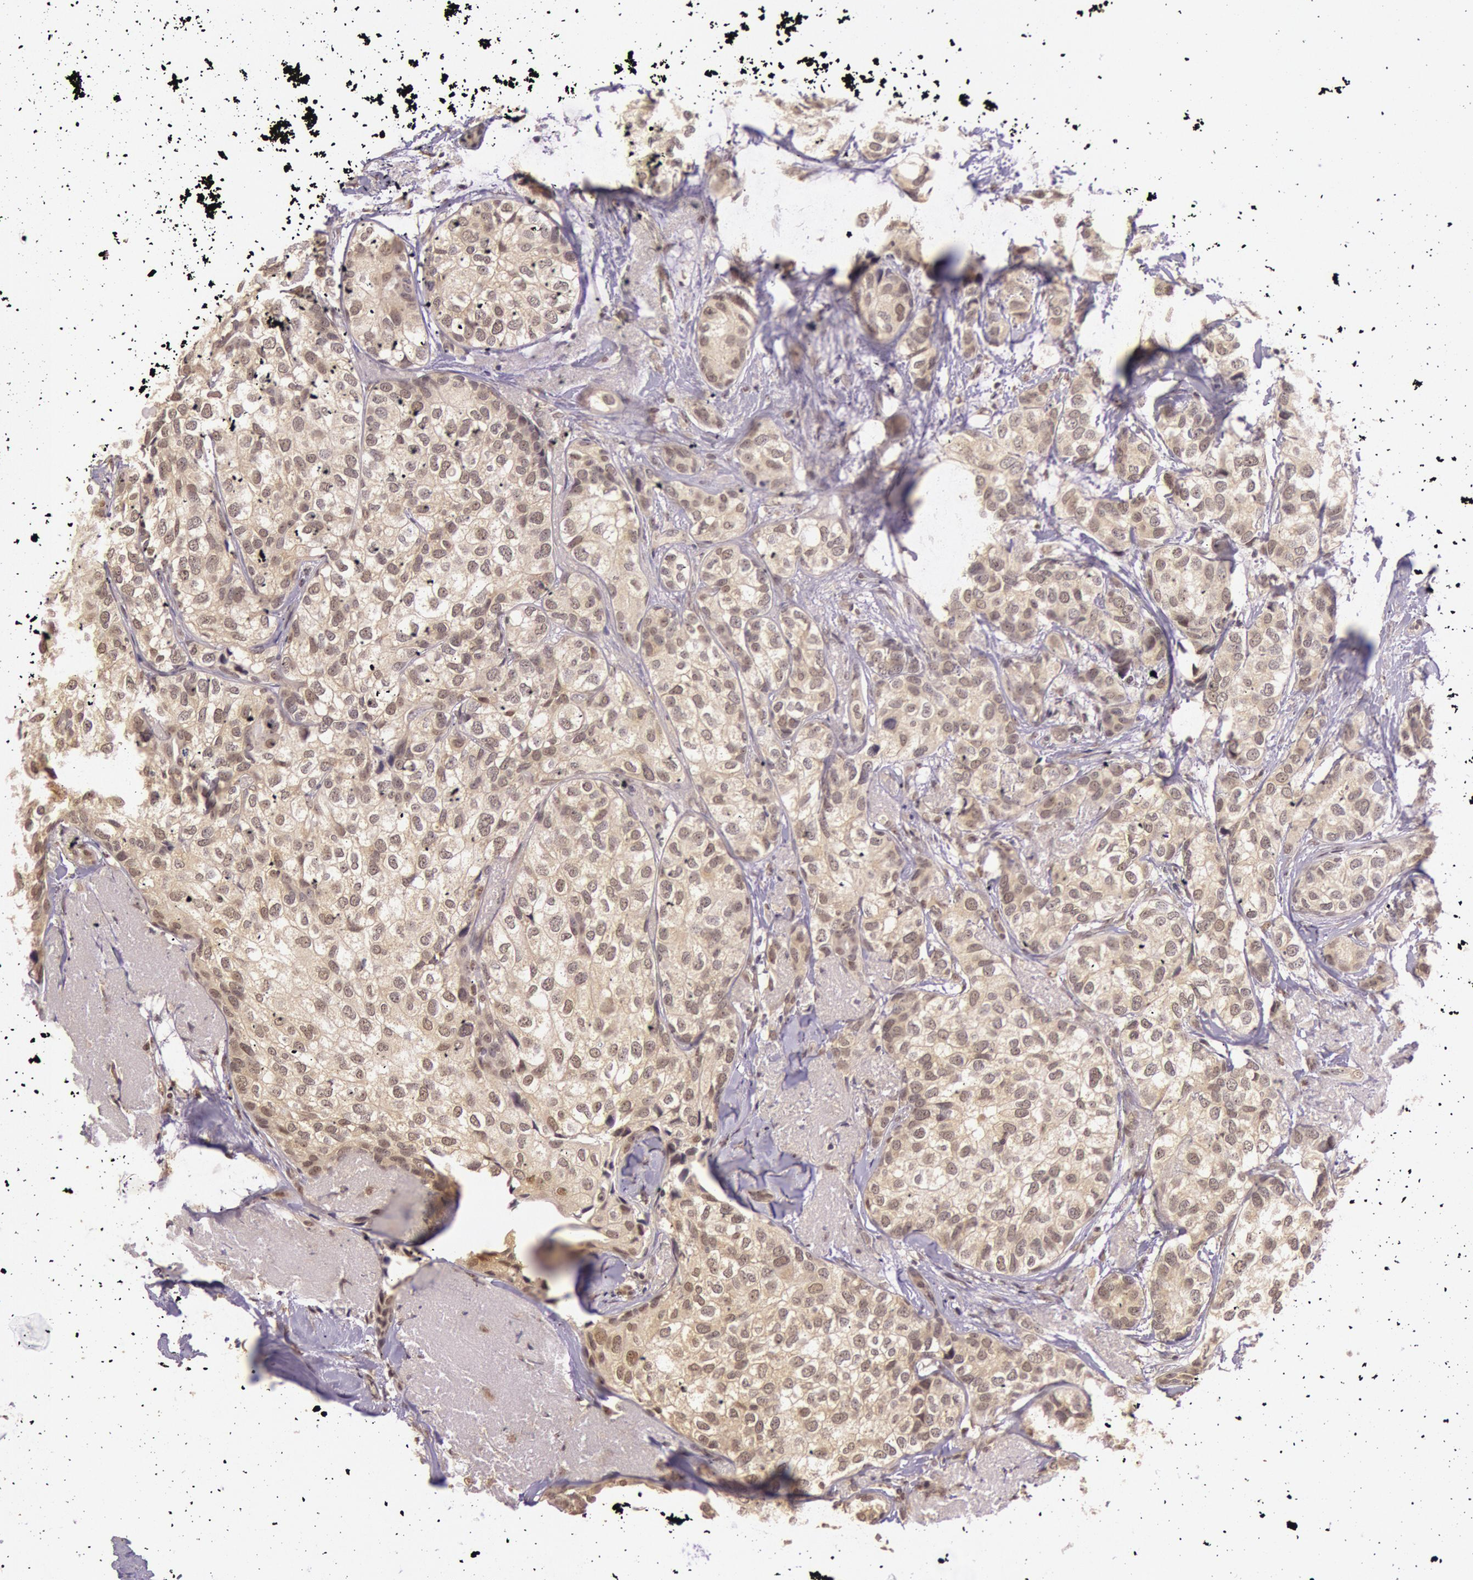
{"staining": {"intensity": "weak", "quantity": "25%-75%", "location": "cytoplasmic/membranous"}, "tissue": "breast cancer", "cell_type": "Tumor cells", "image_type": "cancer", "snomed": [{"axis": "morphology", "description": "Duct carcinoma"}, {"axis": "topography", "description": "Breast"}], "caption": "The image shows staining of breast cancer (invasive ductal carcinoma), revealing weak cytoplasmic/membranous protein expression (brown color) within tumor cells.", "gene": "RTL10", "patient": {"sex": "female", "age": 68}}